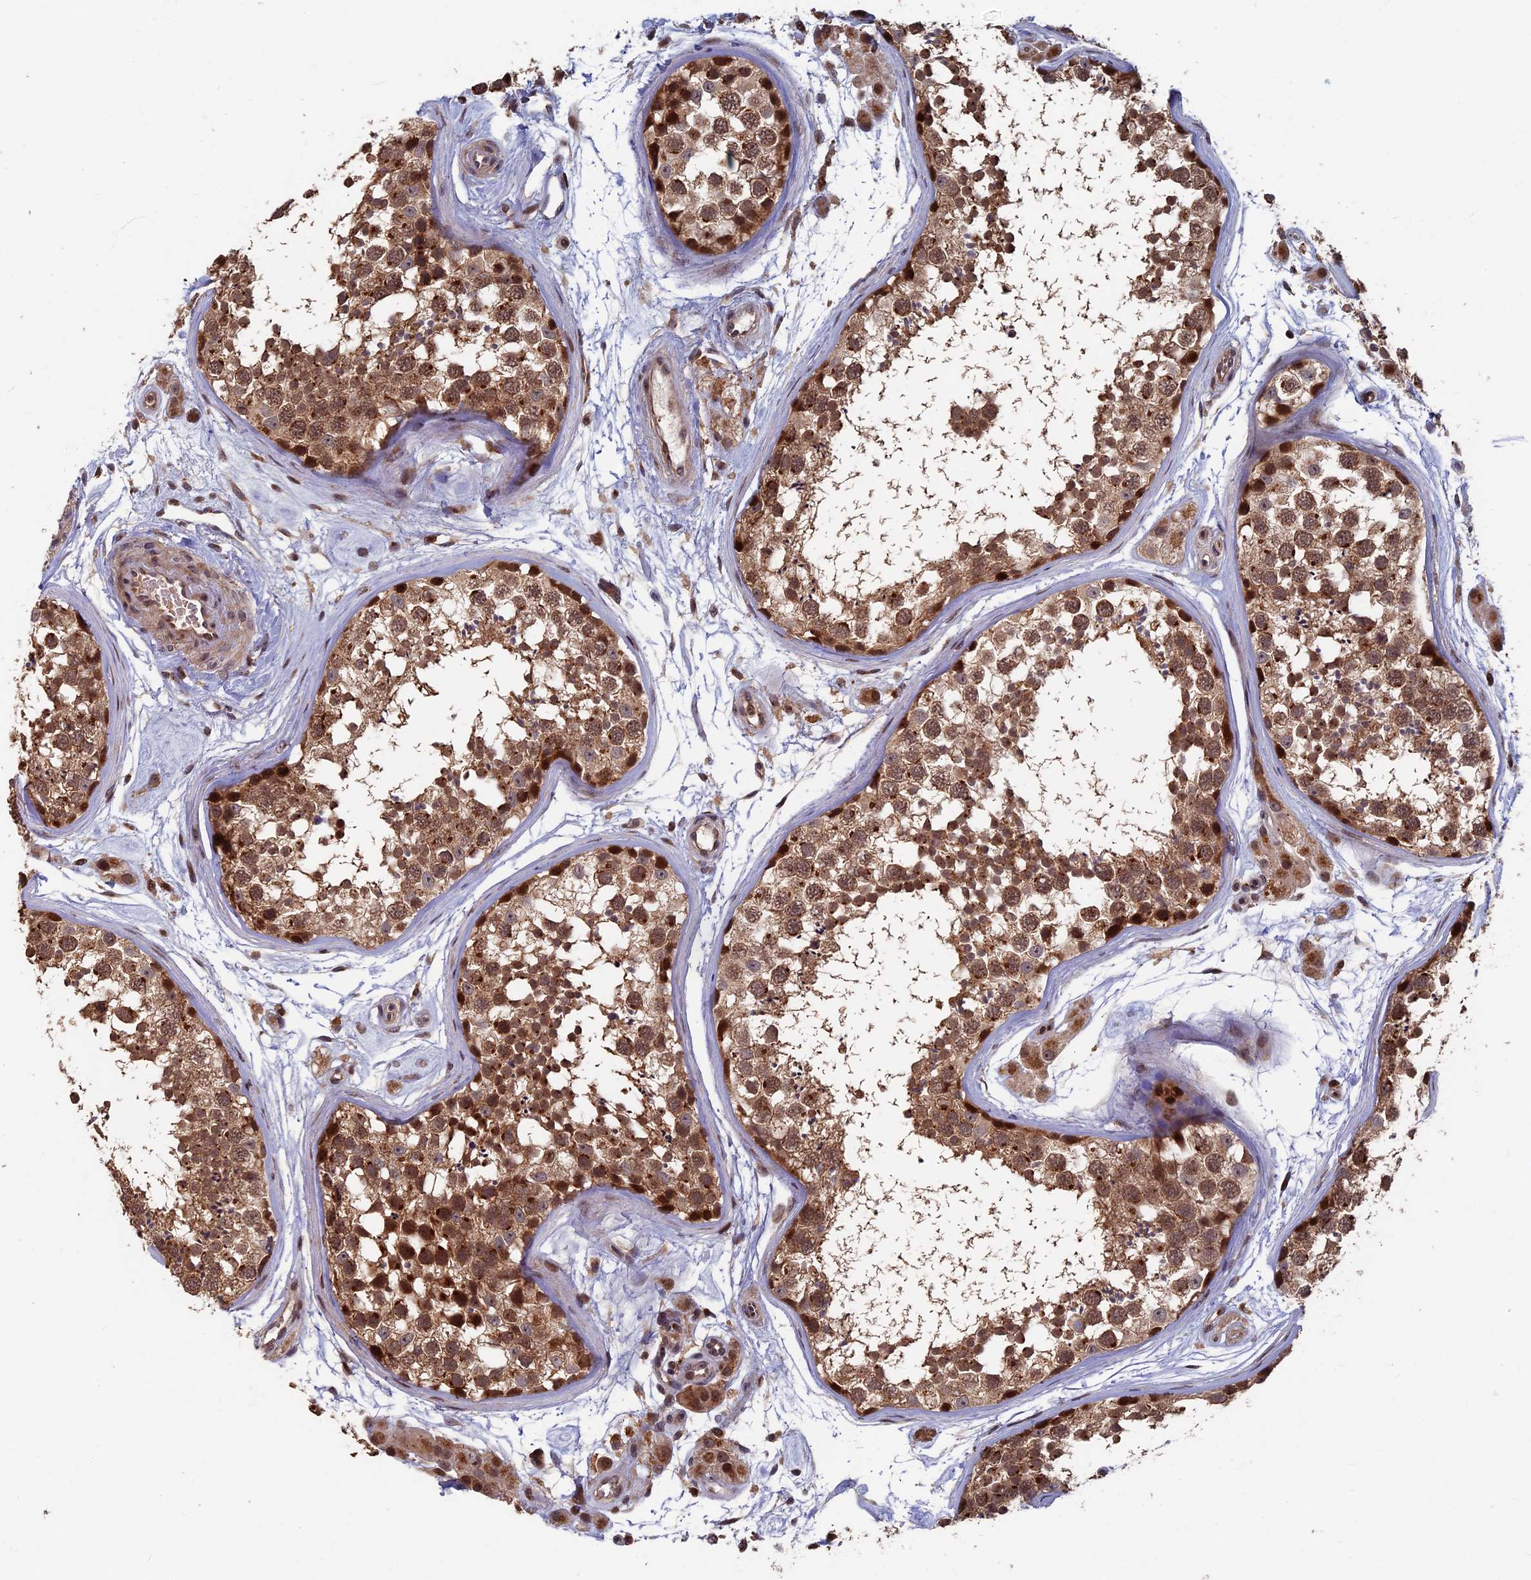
{"staining": {"intensity": "strong", "quantity": ">75%", "location": "cytoplasmic/membranous,nuclear"}, "tissue": "testis", "cell_type": "Cells in seminiferous ducts", "image_type": "normal", "snomed": [{"axis": "morphology", "description": "Normal tissue, NOS"}, {"axis": "topography", "description": "Testis"}], "caption": "Strong cytoplasmic/membranous,nuclear protein expression is appreciated in approximately >75% of cells in seminiferous ducts in testis. The protein of interest is shown in brown color, while the nuclei are stained blue.", "gene": "RASGRF1", "patient": {"sex": "male", "age": 56}}